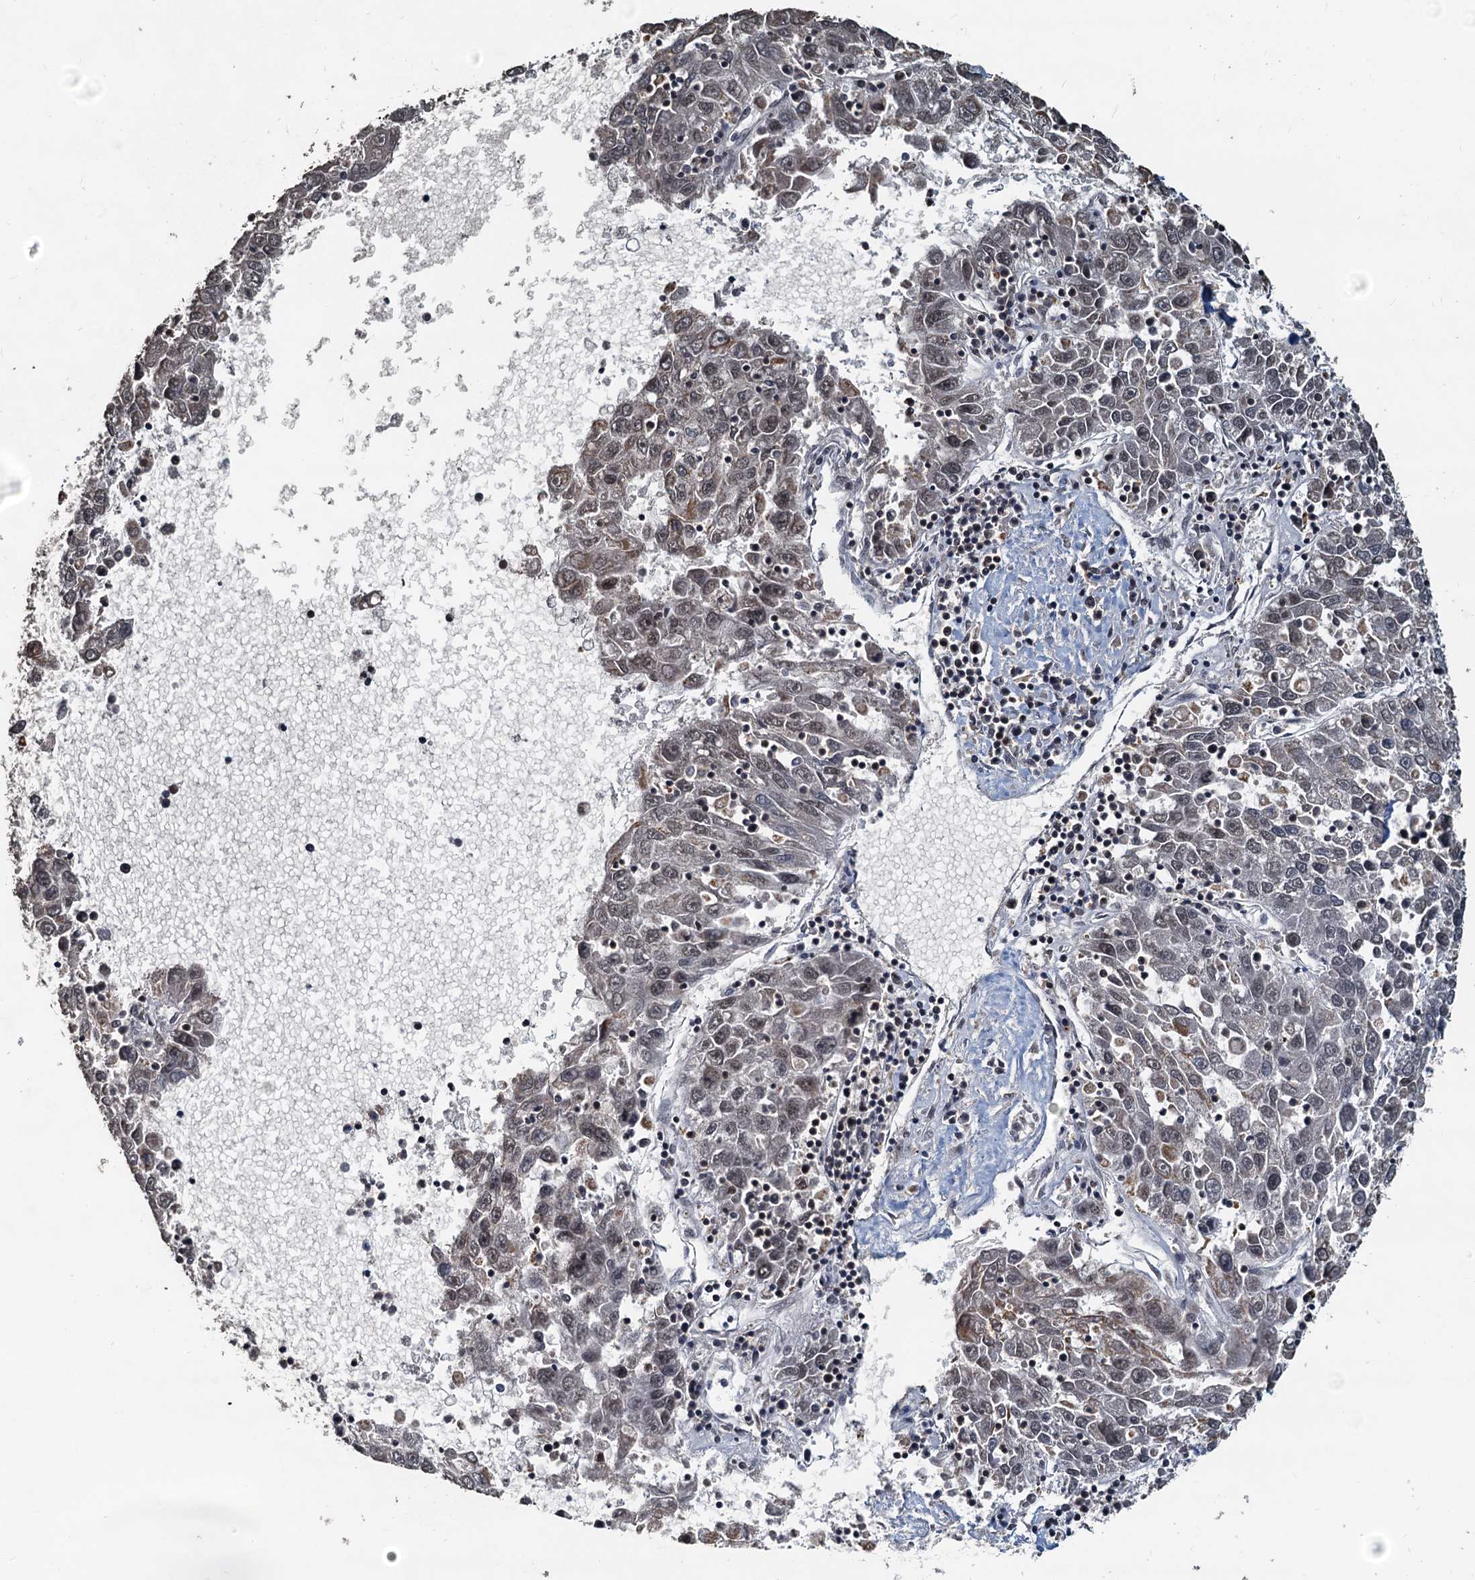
{"staining": {"intensity": "weak", "quantity": "<25%", "location": "nuclear"}, "tissue": "liver cancer", "cell_type": "Tumor cells", "image_type": "cancer", "snomed": [{"axis": "morphology", "description": "Carcinoma, Hepatocellular, NOS"}, {"axis": "topography", "description": "Liver"}], "caption": "Immunohistochemical staining of hepatocellular carcinoma (liver) shows no significant staining in tumor cells.", "gene": "RSRC2", "patient": {"sex": "male", "age": 49}}